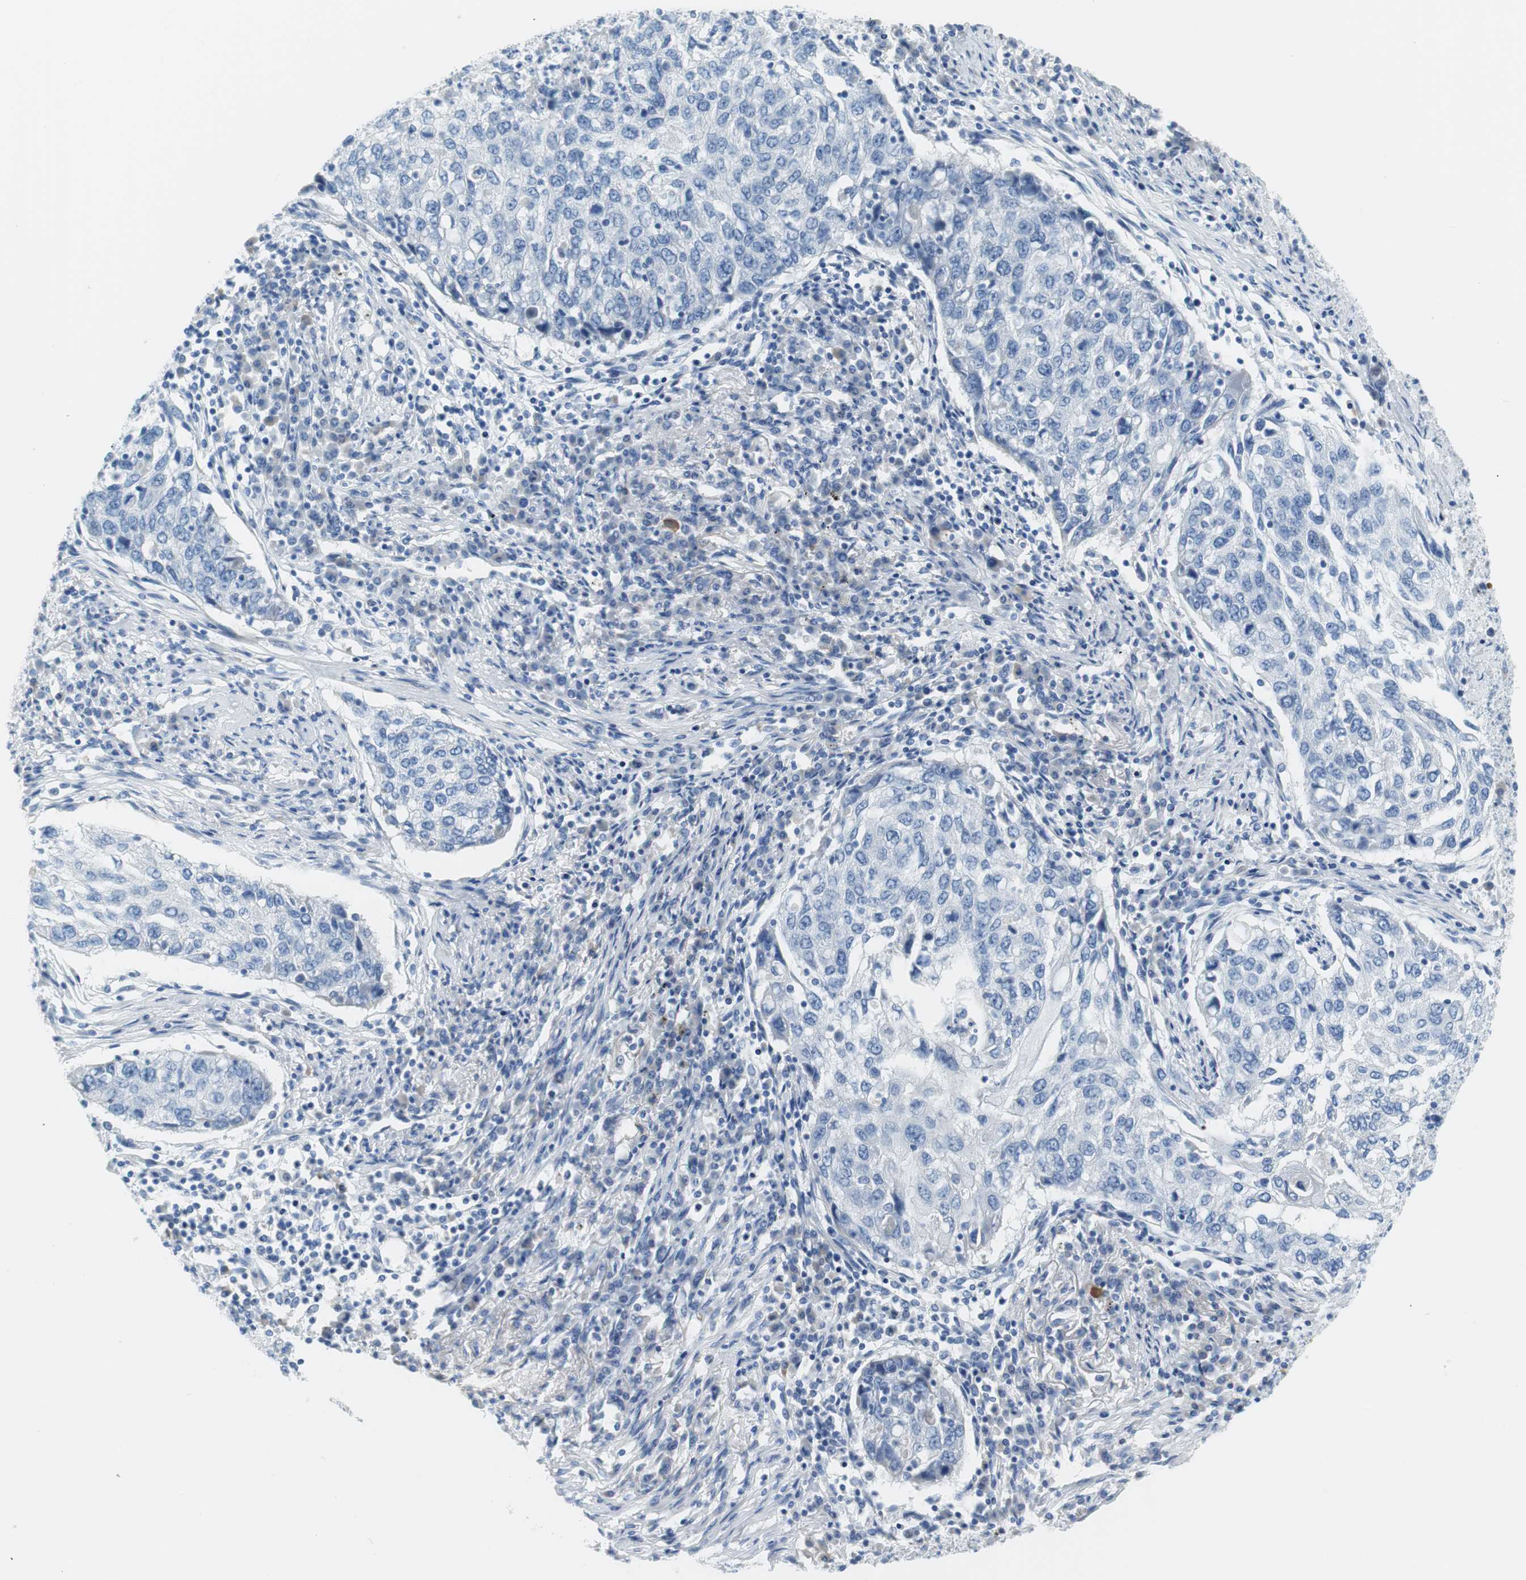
{"staining": {"intensity": "negative", "quantity": "none", "location": "none"}, "tissue": "lung cancer", "cell_type": "Tumor cells", "image_type": "cancer", "snomed": [{"axis": "morphology", "description": "Squamous cell carcinoma, NOS"}, {"axis": "topography", "description": "Lung"}], "caption": "Tumor cells show no significant protein positivity in lung cancer. (Stains: DAB immunohistochemistry (IHC) with hematoxylin counter stain, Microscopy: brightfield microscopy at high magnification).", "gene": "MYH1", "patient": {"sex": "female", "age": 63}}